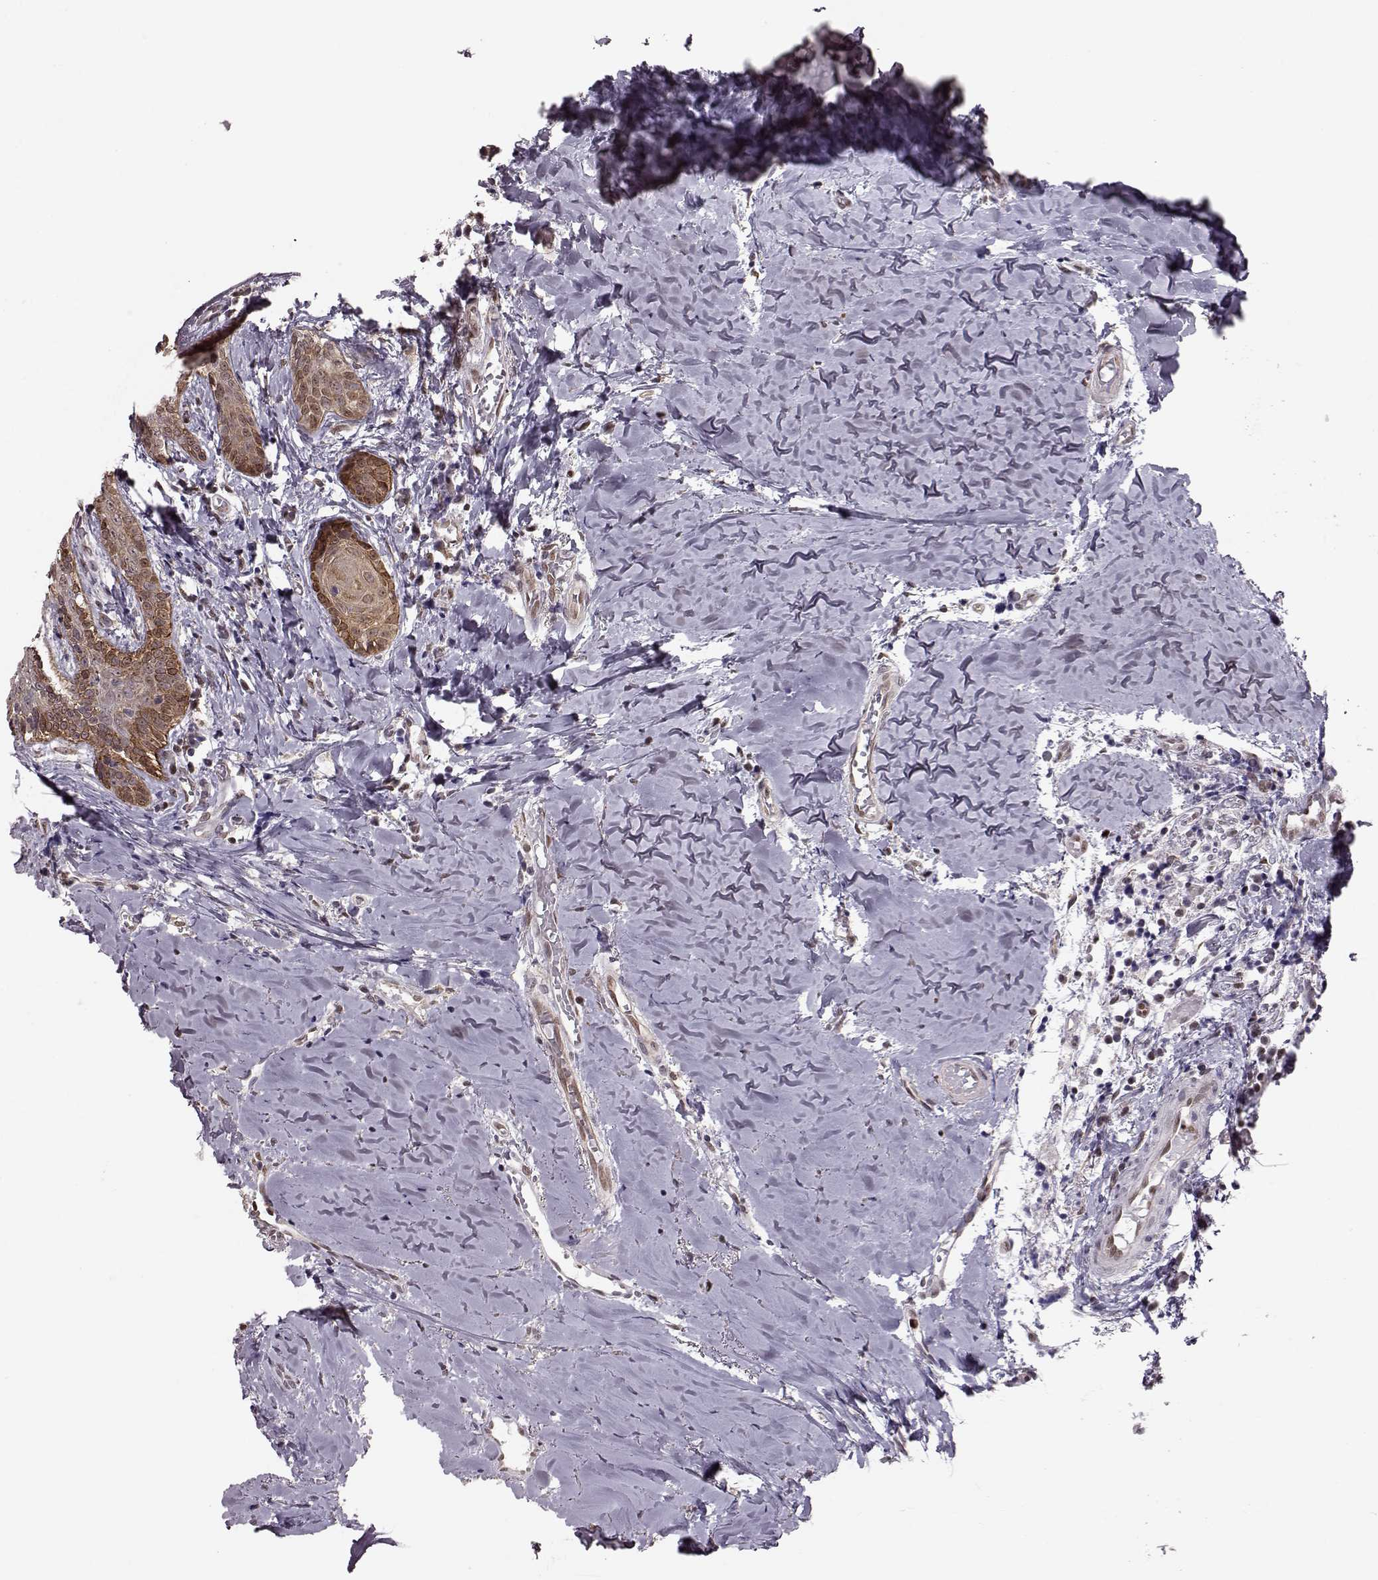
{"staining": {"intensity": "moderate", "quantity": ">75%", "location": "cytoplasmic/membranous,nuclear"}, "tissue": "head and neck cancer", "cell_type": "Tumor cells", "image_type": "cancer", "snomed": [{"axis": "morphology", "description": "Normal tissue, NOS"}, {"axis": "morphology", "description": "Squamous cell carcinoma, NOS"}, {"axis": "topography", "description": "Oral tissue"}, {"axis": "topography", "description": "Salivary gland"}, {"axis": "topography", "description": "Head-Neck"}], "caption": "Protein expression analysis of human head and neck squamous cell carcinoma reveals moderate cytoplasmic/membranous and nuclear positivity in about >75% of tumor cells.", "gene": "KLF6", "patient": {"sex": "female", "age": 62}}